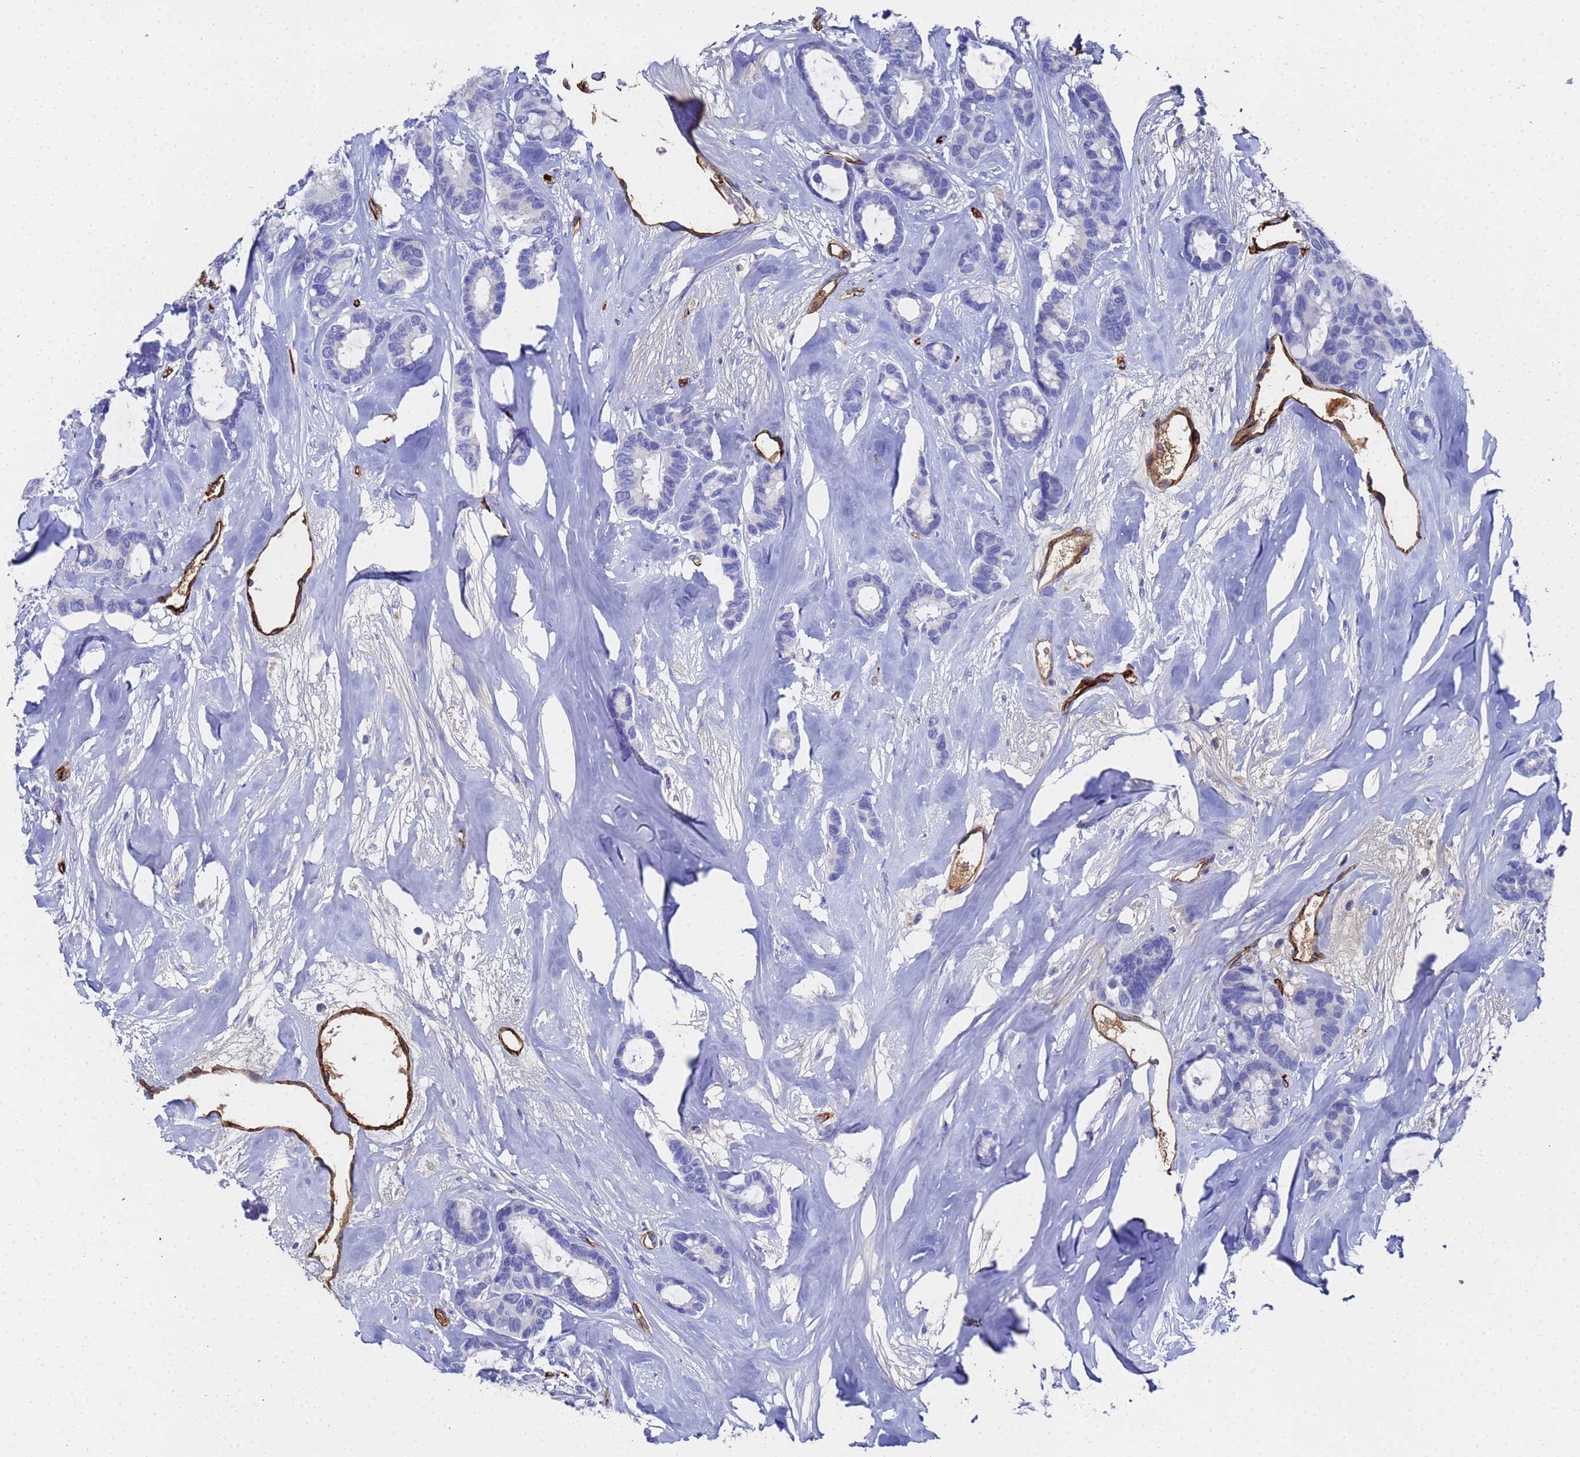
{"staining": {"intensity": "negative", "quantity": "none", "location": "none"}, "tissue": "breast cancer", "cell_type": "Tumor cells", "image_type": "cancer", "snomed": [{"axis": "morphology", "description": "Duct carcinoma"}, {"axis": "topography", "description": "Breast"}], "caption": "An immunohistochemistry (IHC) histopathology image of breast cancer is shown. There is no staining in tumor cells of breast cancer.", "gene": "ADIPOQ", "patient": {"sex": "female", "age": 87}}